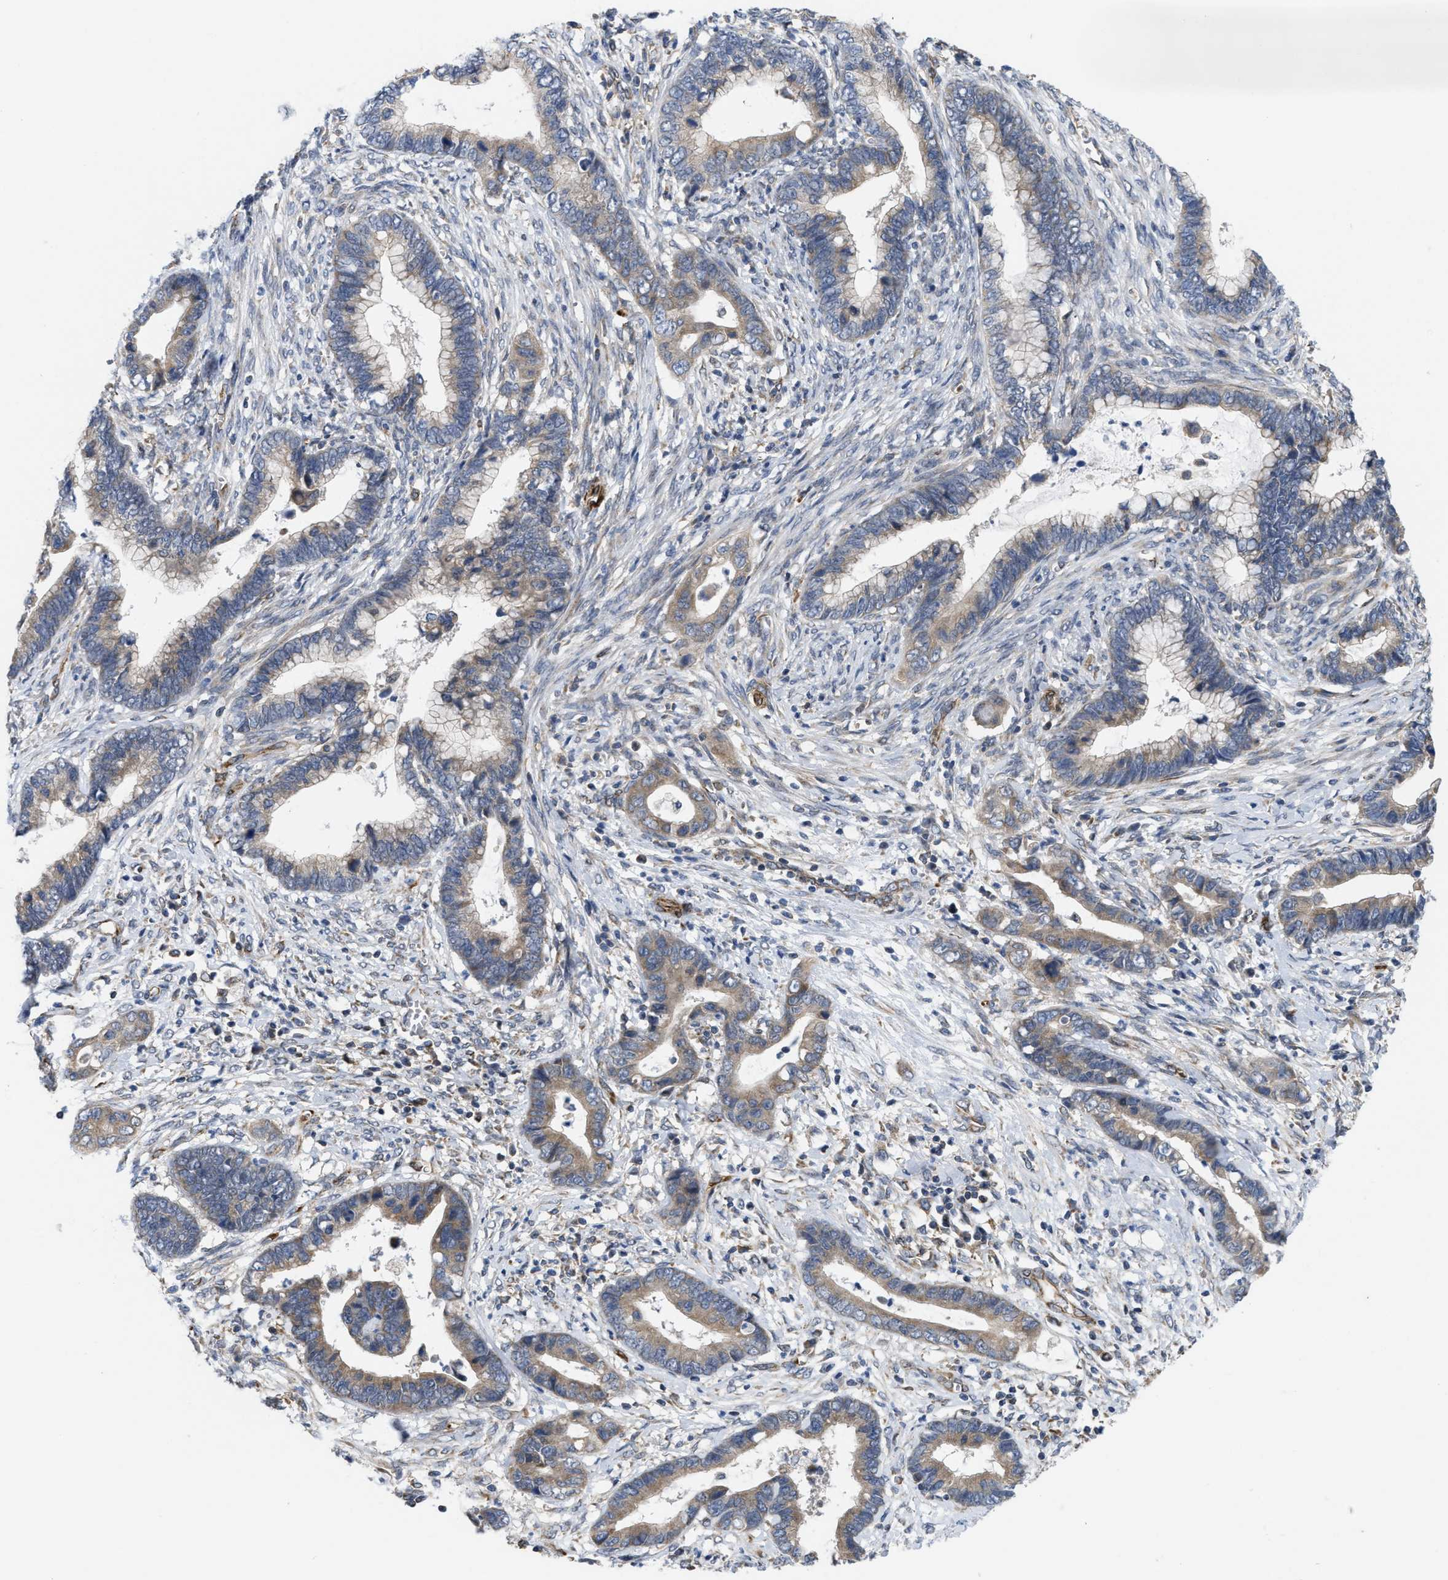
{"staining": {"intensity": "weak", "quantity": "<25%", "location": "cytoplasmic/membranous"}, "tissue": "cervical cancer", "cell_type": "Tumor cells", "image_type": "cancer", "snomed": [{"axis": "morphology", "description": "Adenocarcinoma, NOS"}, {"axis": "topography", "description": "Cervix"}], "caption": "Image shows no significant protein staining in tumor cells of cervical adenocarcinoma.", "gene": "EOGT", "patient": {"sex": "female", "age": 44}}